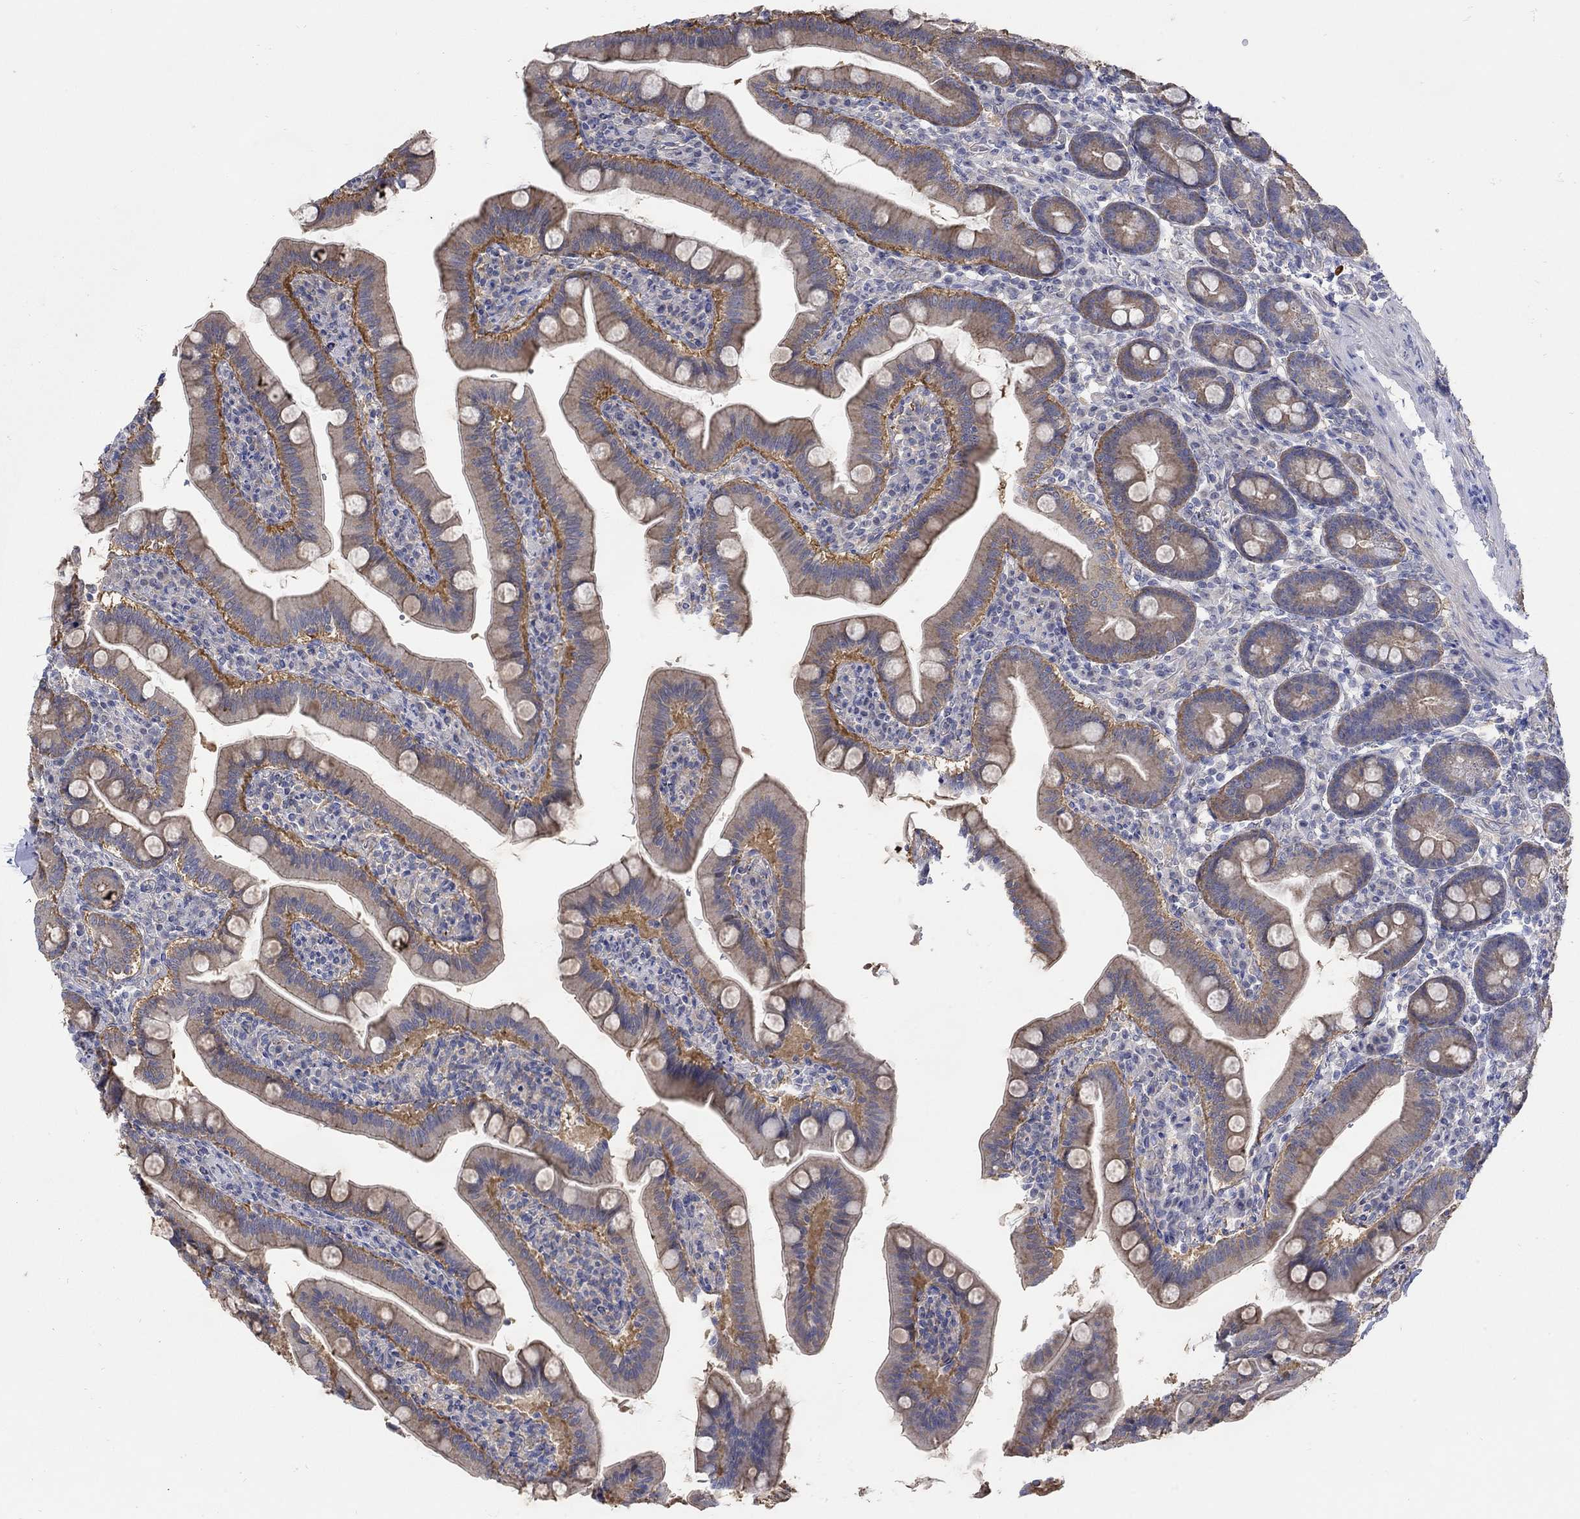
{"staining": {"intensity": "moderate", "quantity": "<25%", "location": "cytoplasmic/membranous"}, "tissue": "small intestine", "cell_type": "Glandular cells", "image_type": "normal", "snomed": [{"axis": "morphology", "description": "Normal tissue, NOS"}, {"axis": "topography", "description": "Small intestine"}], "caption": "Approximately <25% of glandular cells in benign human small intestine reveal moderate cytoplasmic/membranous protein positivity as visualized by brown immunohistochemical staining.", "gene": "TEKT3", "patient": {"sex": "male", "age": 66}}